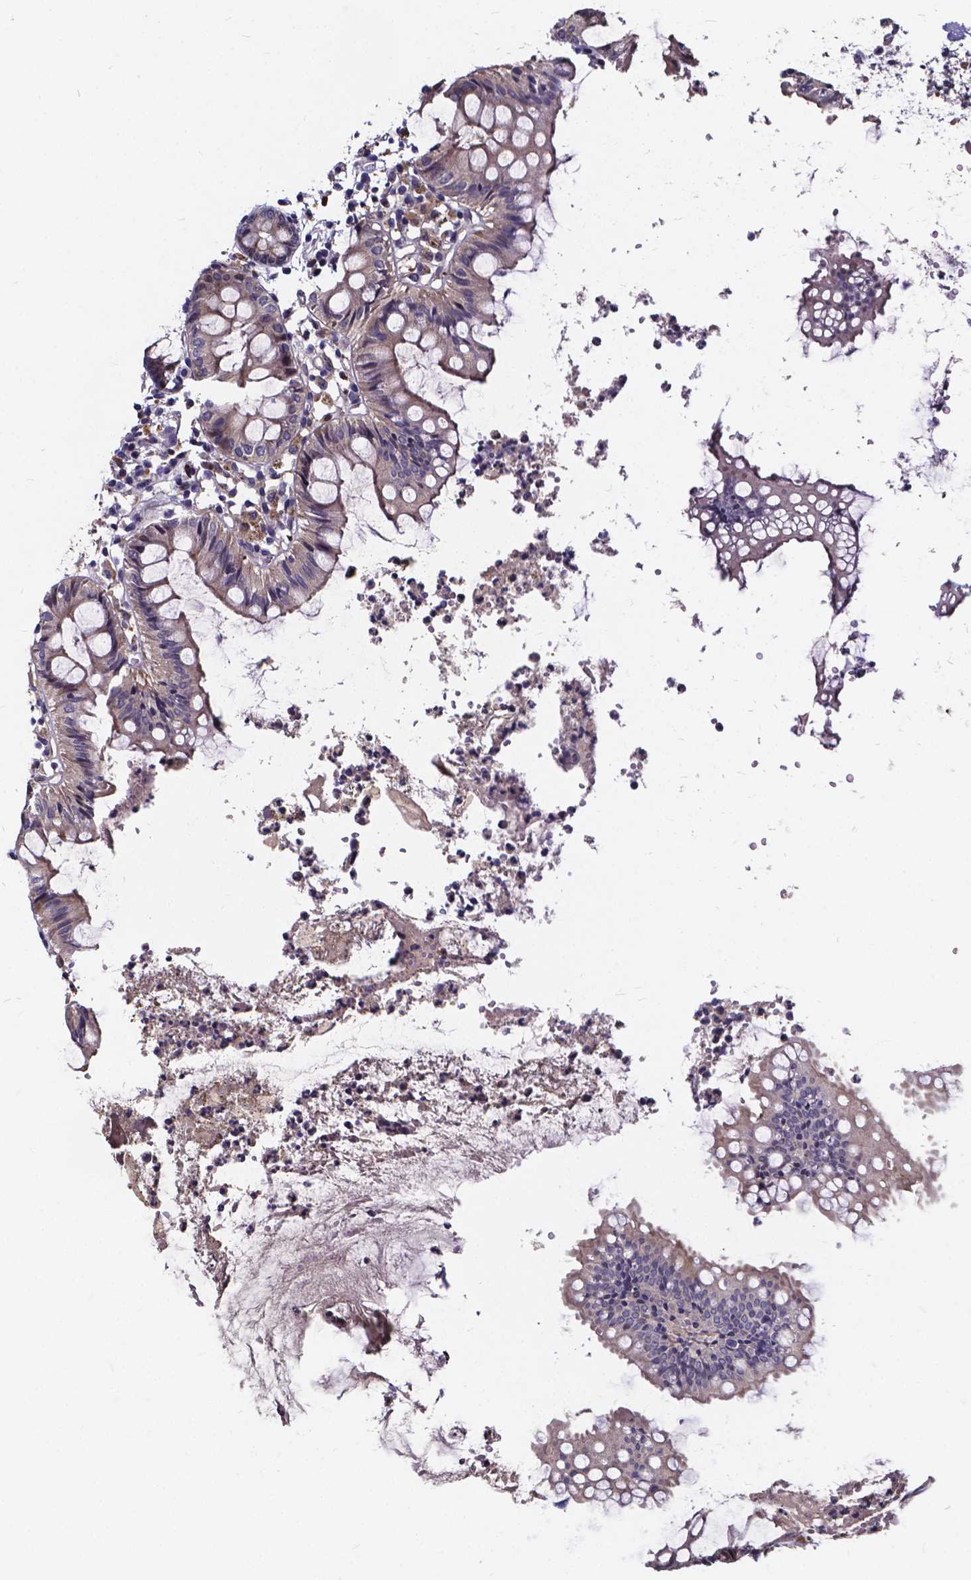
{"staining": {"intensity": "negative", "quantity": "none", "location": "none"}, "tissue": "colon", "cell_type": "Endothelial cells", "image_type": "normal", "snomed": [{"axis": "morphology", "description": "Normal tissue, NOS"}, {"axis": "topography", "description": "Colon"}], "caption": "This is an IHC image of benign colon. There is no staining in endothelial cells.", "gene": "SOWAHA", "patient": {"sex": "female", "age": 84}}